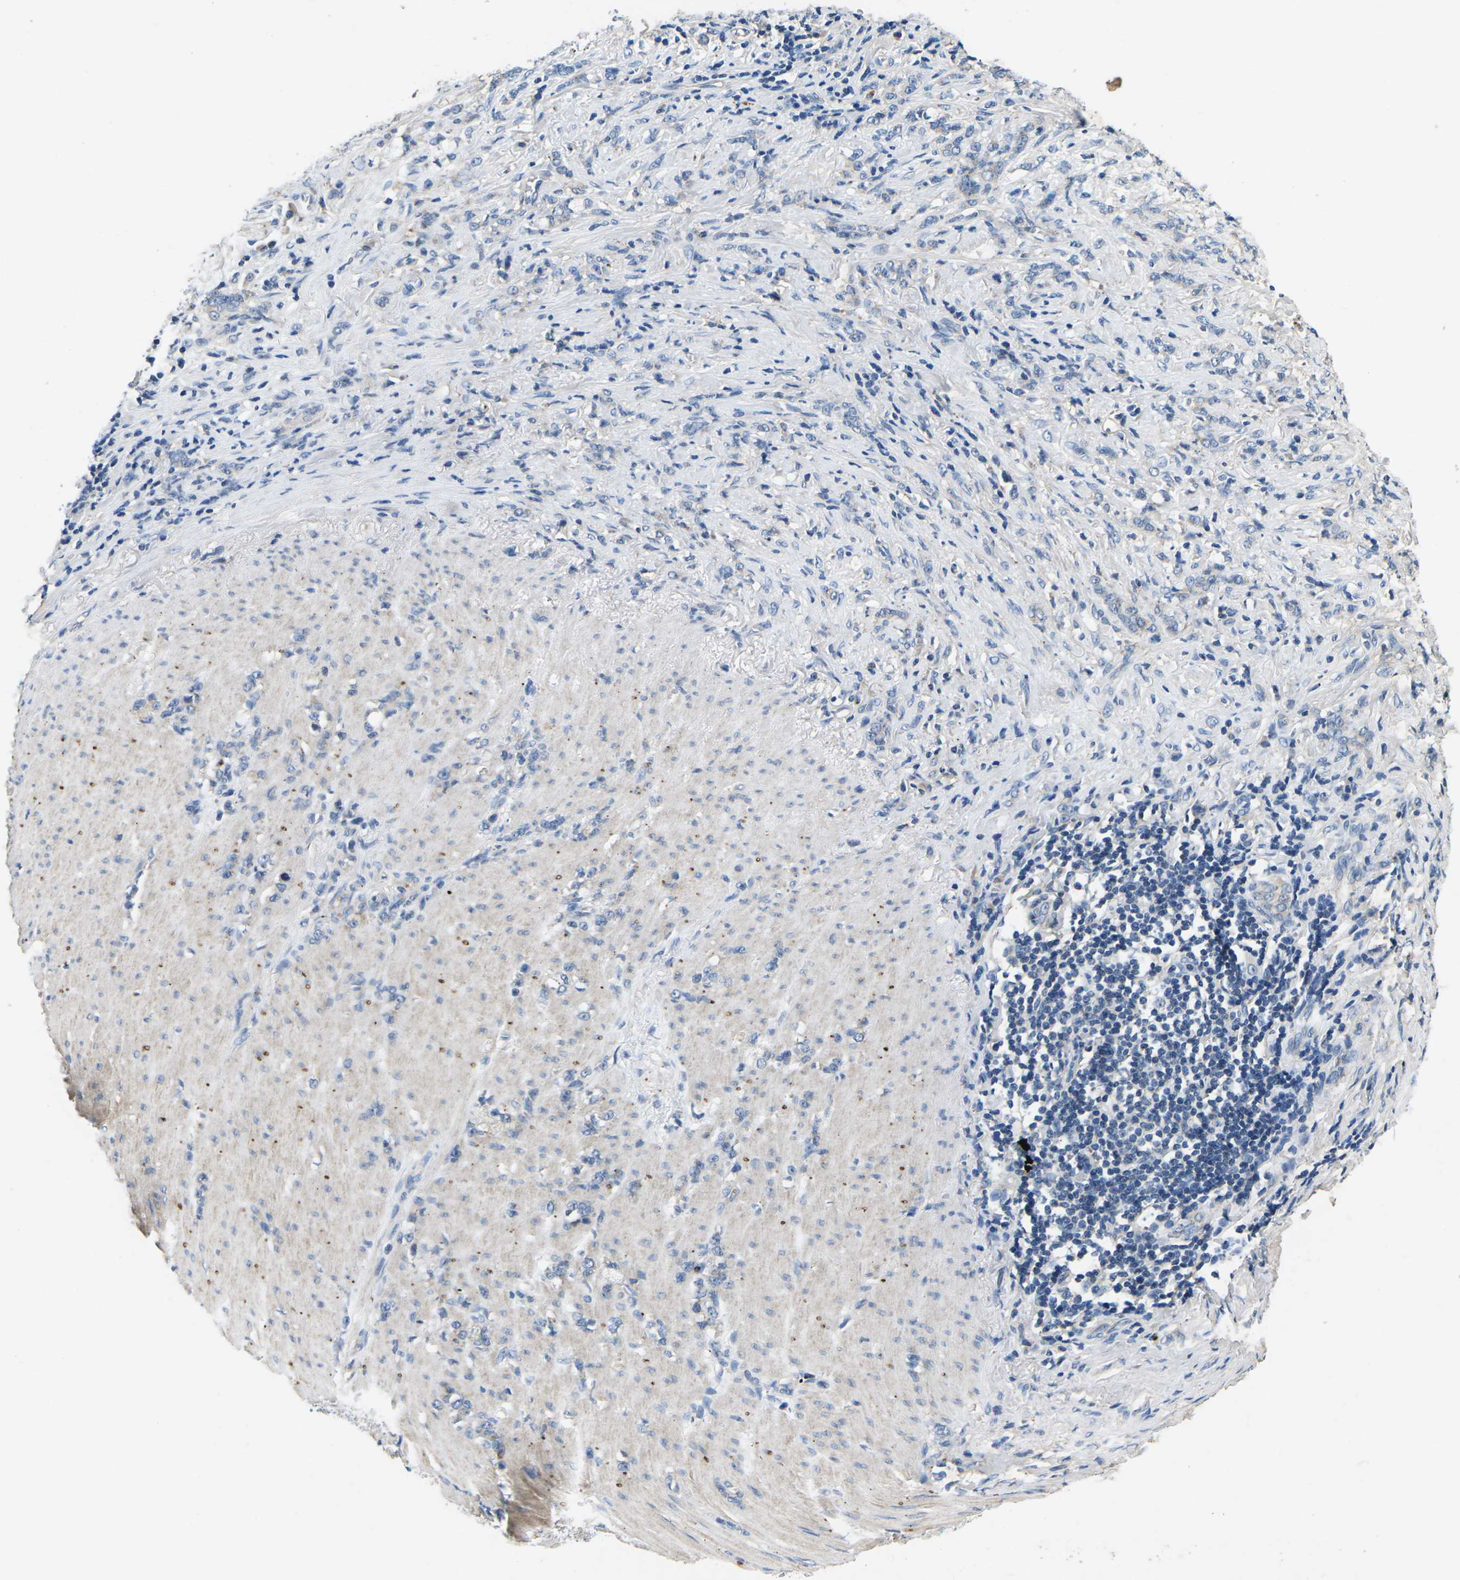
{"staining": {"intensity": "negative", "quantity": "none", "location": "none"}, "tissue": "stomach cancer", "cell_type": "Tumor cells", "image_type": "cancer", "snomed": [{"axis": "morphology", "description": "Adenocarcinoma, NOS"}, {"axis": "topography", "description": "Stomach, lower"}], "caption": "Immunohistochemistry of human stomach adenocarcinoma exhibits no staining in tumor cells.", "gene": "PDCD6IP", "patient": {"sex": "male", "age": 88}}